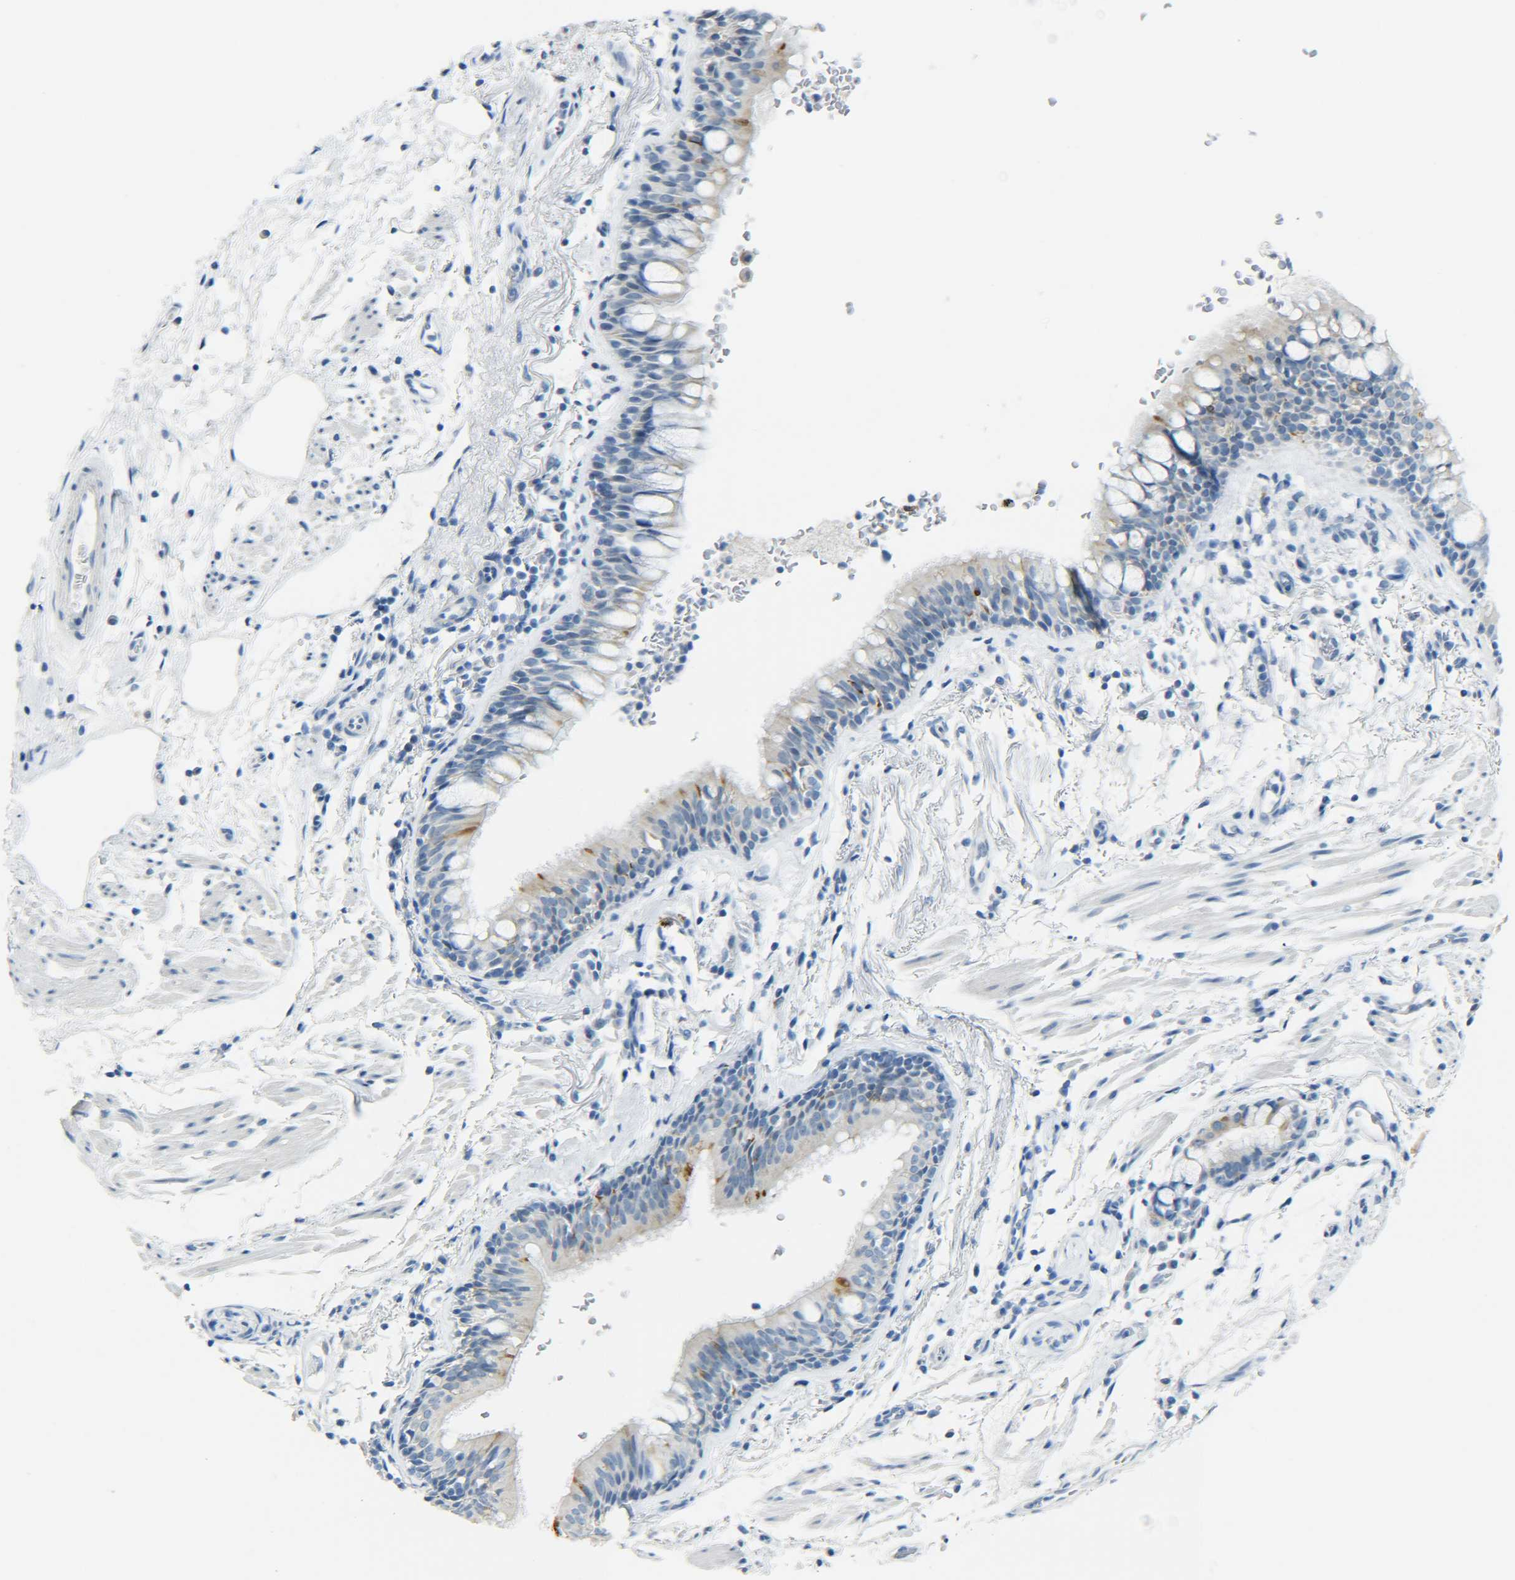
{"staining": {"intensity": "moderate", "quantity": "<25%", "location": "cytoplasmic/membranous"}, "tissue": "bronchus", "cell_type": "Respiratory epithelial cells", "image_type": "normal", "snomed": [{"axis": "morphology", "description": "Normal tissue, NOS"}, {"axis": "morphology", "description": "Inflammation, NOS"}, {"axis": "topography", "description": "Cartilage tissue"}, {"axis": "topography", "description": "Bronchus"}], "caption": "Respiratory epithelial cells reveal moderate cytoplasmic/membranous positivity in approximately <25% of cells in normal bronchus. The staining was performed using DAB to visualize the protein expression in brown, while the nuclei were stained in blue with hematoxylin (Magnification: 20x).", "gene": "C15orf48", "patient": {"sex": "male", "age": 77}}